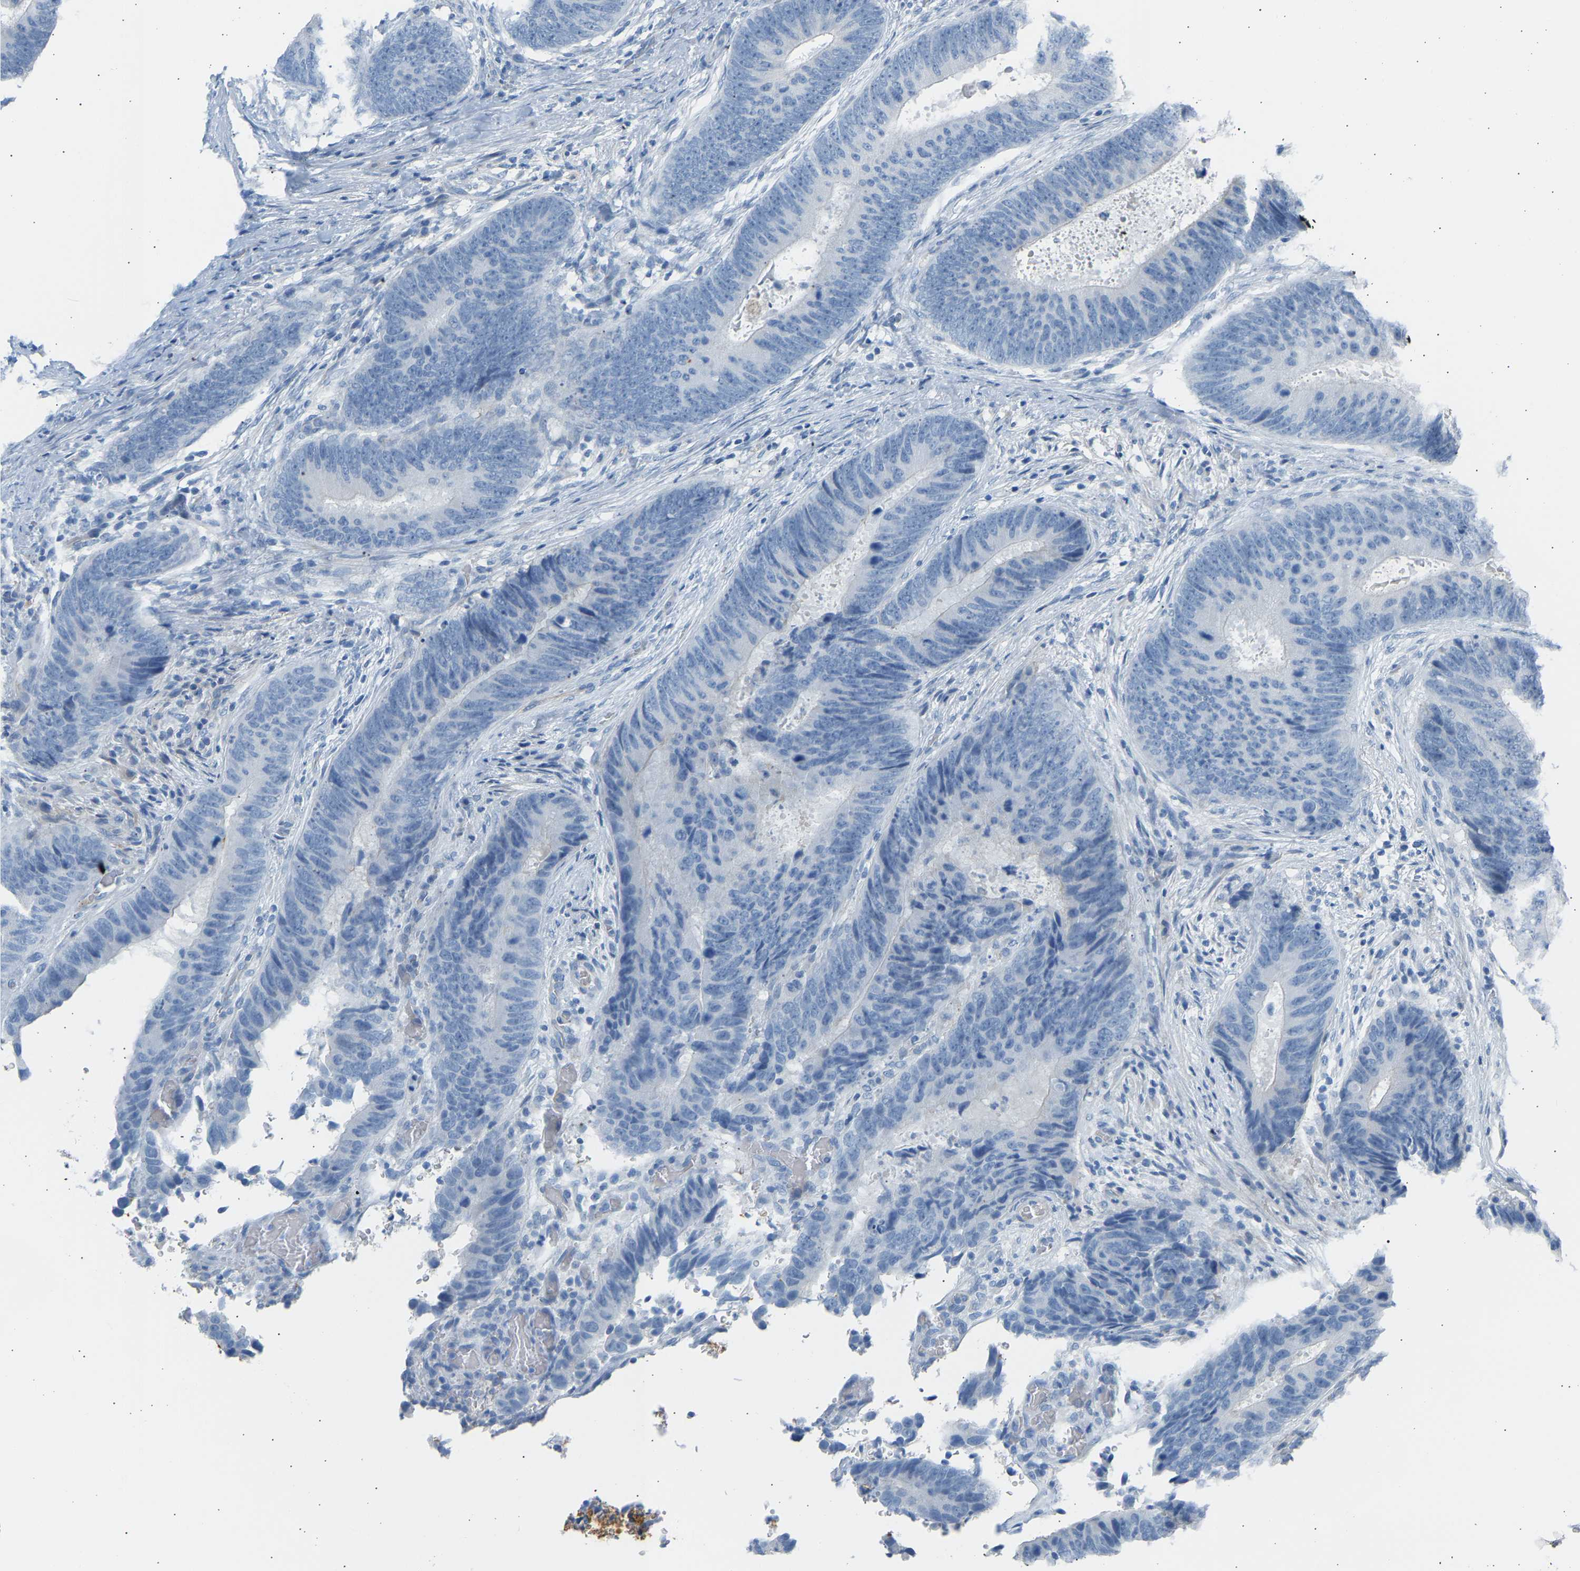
{"staining": {"intensity": "negative", "quantity": "none", "location": "none"}, "tissue": "colorectal cancer", "cell_type": "Tumor cells", "image_type": "cancer", "snomed": [{"axis": "morphology", "description": "Adenocarcinoma, NOS"}, {"axis": "topography", "description": "Colon"}], "caption": "DAB (3,3'-diaminobenzidine) immunohistochemical staining of human adenocarcinoma (colorectal) demonstrates no significant positivity in tumor cells. (DAB immunohistochemistry, high magnification).", "gene": "GNAS", "patient": {"sex": "male", "age": 56}}